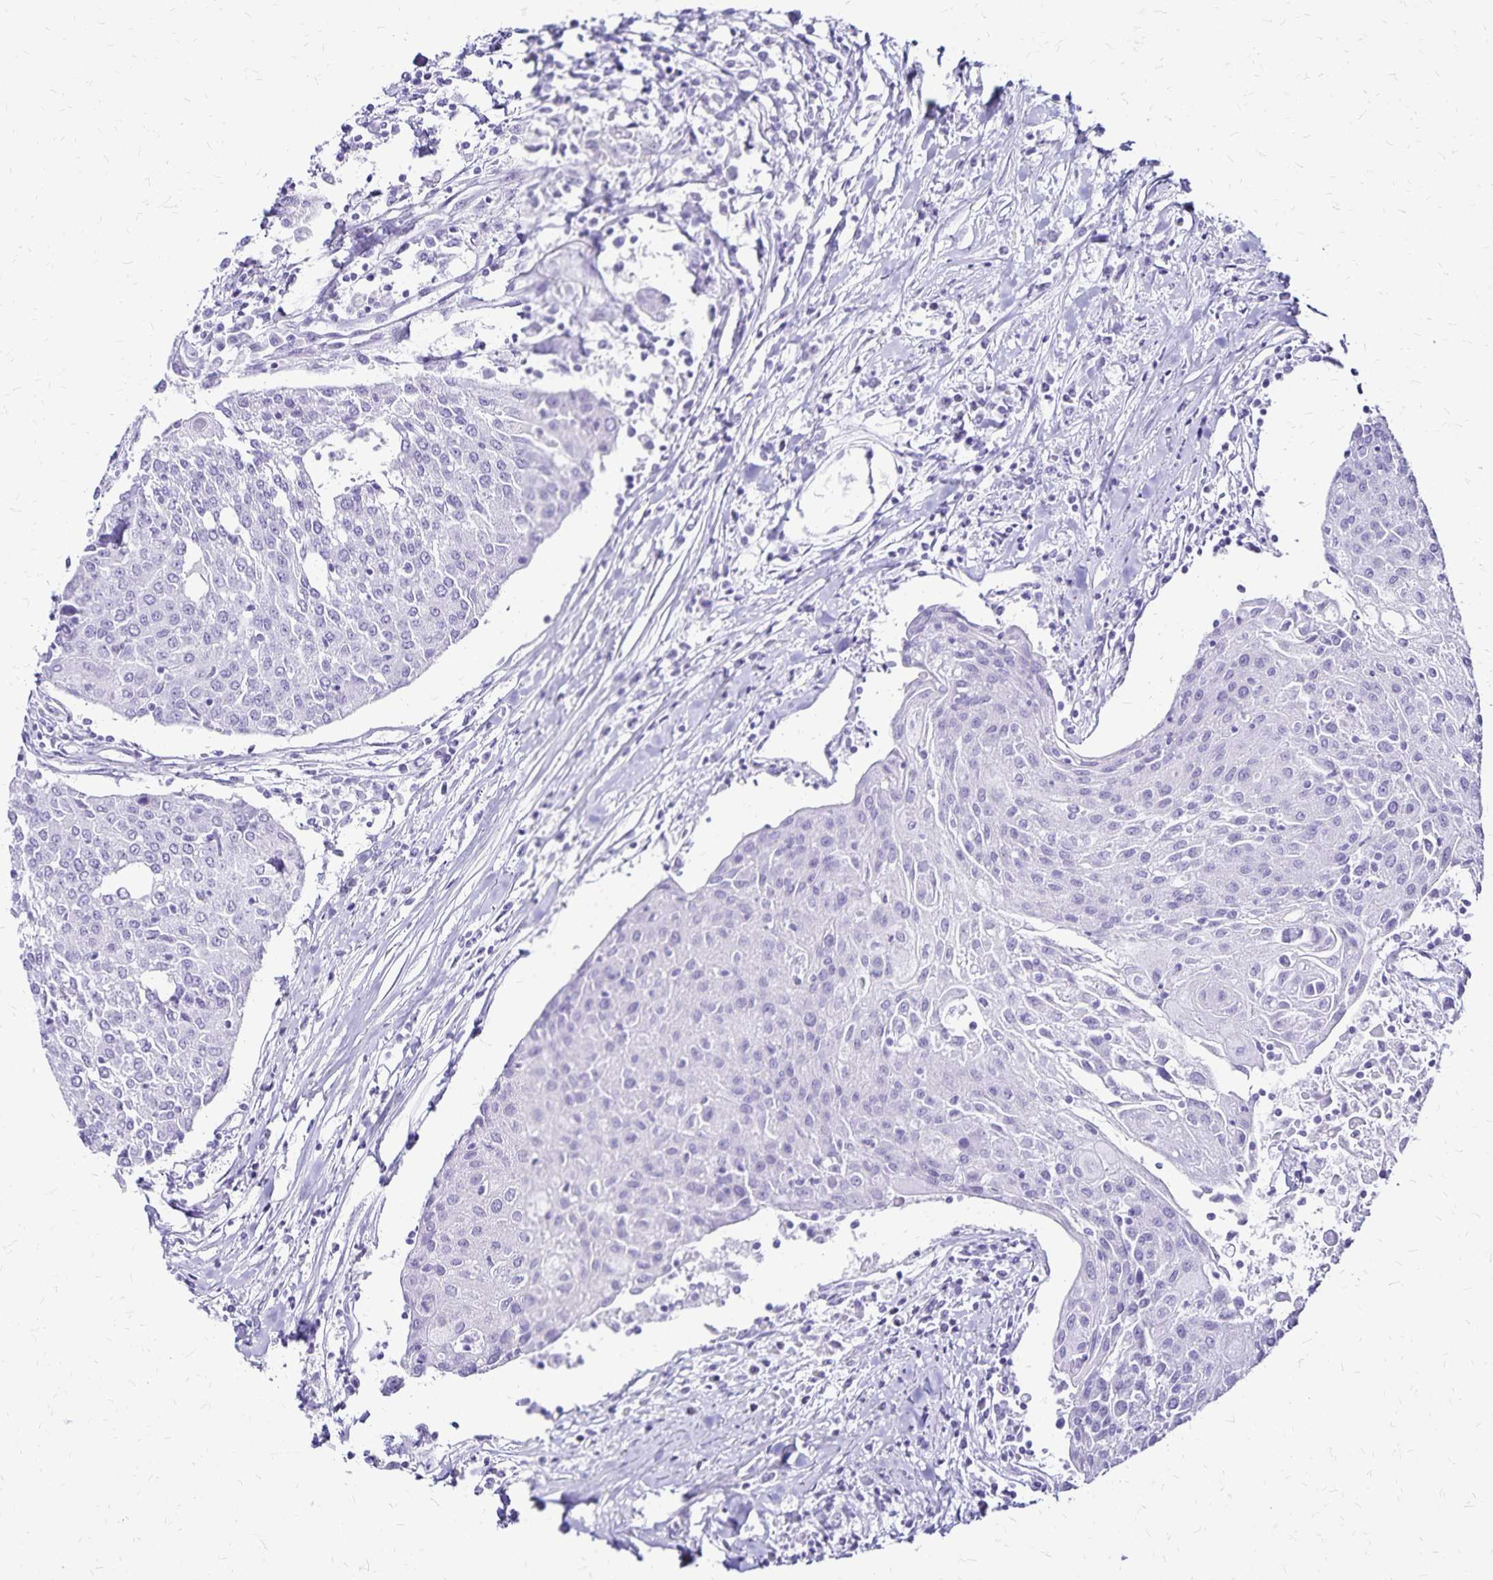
{"staining": {"intensity": "negative", "quantity": "none", "location": "none"}, "tissue": "urothelial cancer", "cell_type": "Tumor cells", "image_type": "cancer", "snomed": [{"axis": "morphology", "description": "Urothelial carcinoma, High grade"}, {"axis": "topography", "description": "Urinary bladder"}], "caption": "Immunohistochemical staining of high-grade urothelial carcinoma reveals no significant staining in tumor cells.", "gene": "LIN28B", "patient": {"sex": "female", "age": 85}}